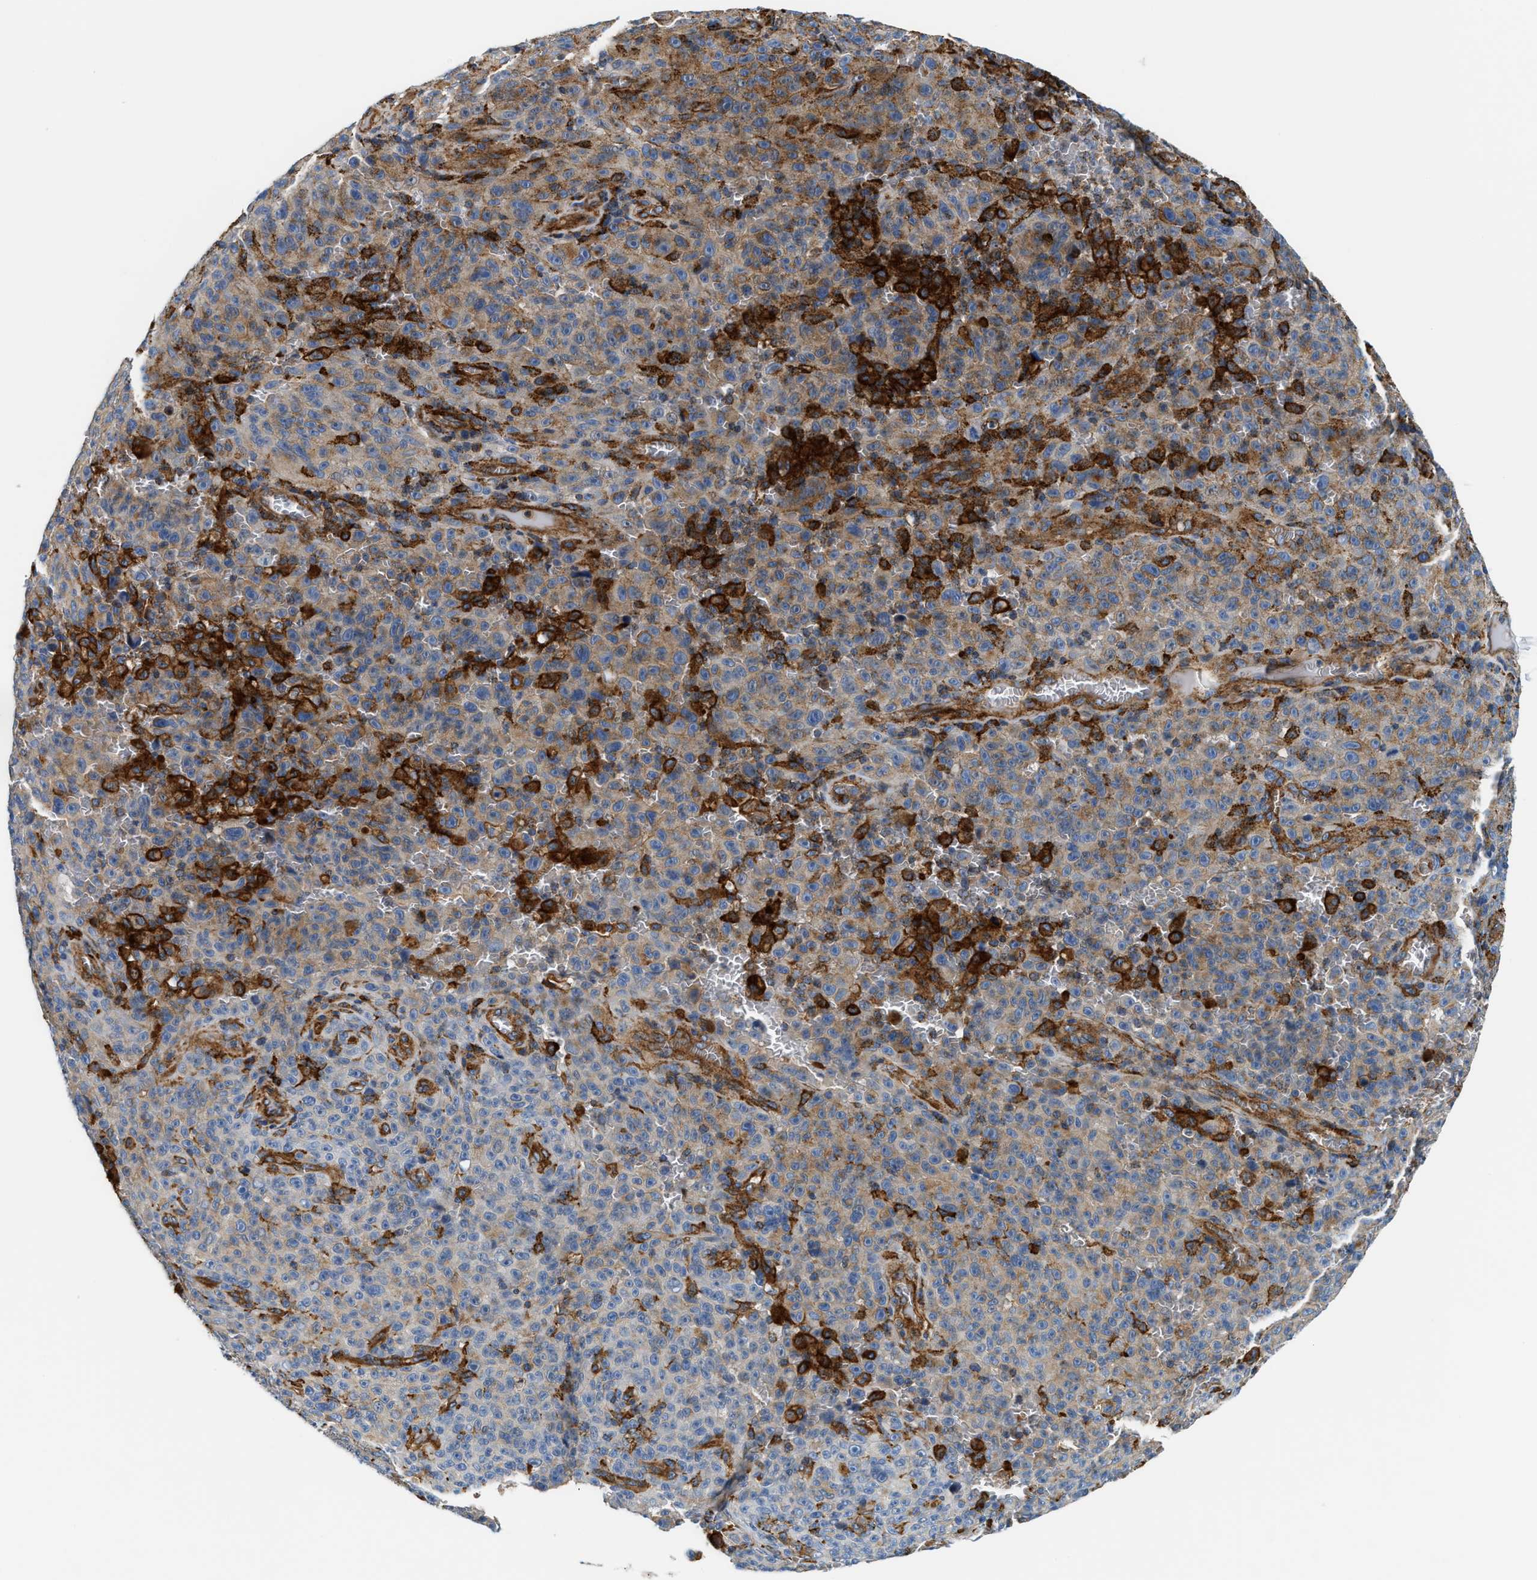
{"staining": {"intensity": "moderate", "quantity": "<25%", "location": "cytoplasmic/membranous"}, "tissue": "melanoma", "cell_type": "Tumor cells", "image_type": "cancer", "snomed": [{"axis": "morphology", "description": "Malignant melanoma, NOS"}, {"axis": "topography", "description": "Skin"}], "caption": "About <25% of tumor cells in melanoma display moderate cytoplasmic/membranous protein expression as visualized by brown immunohistochemical staining.", "gene": "NSUN7", "patient": {"sex": "female", "age": 82}}